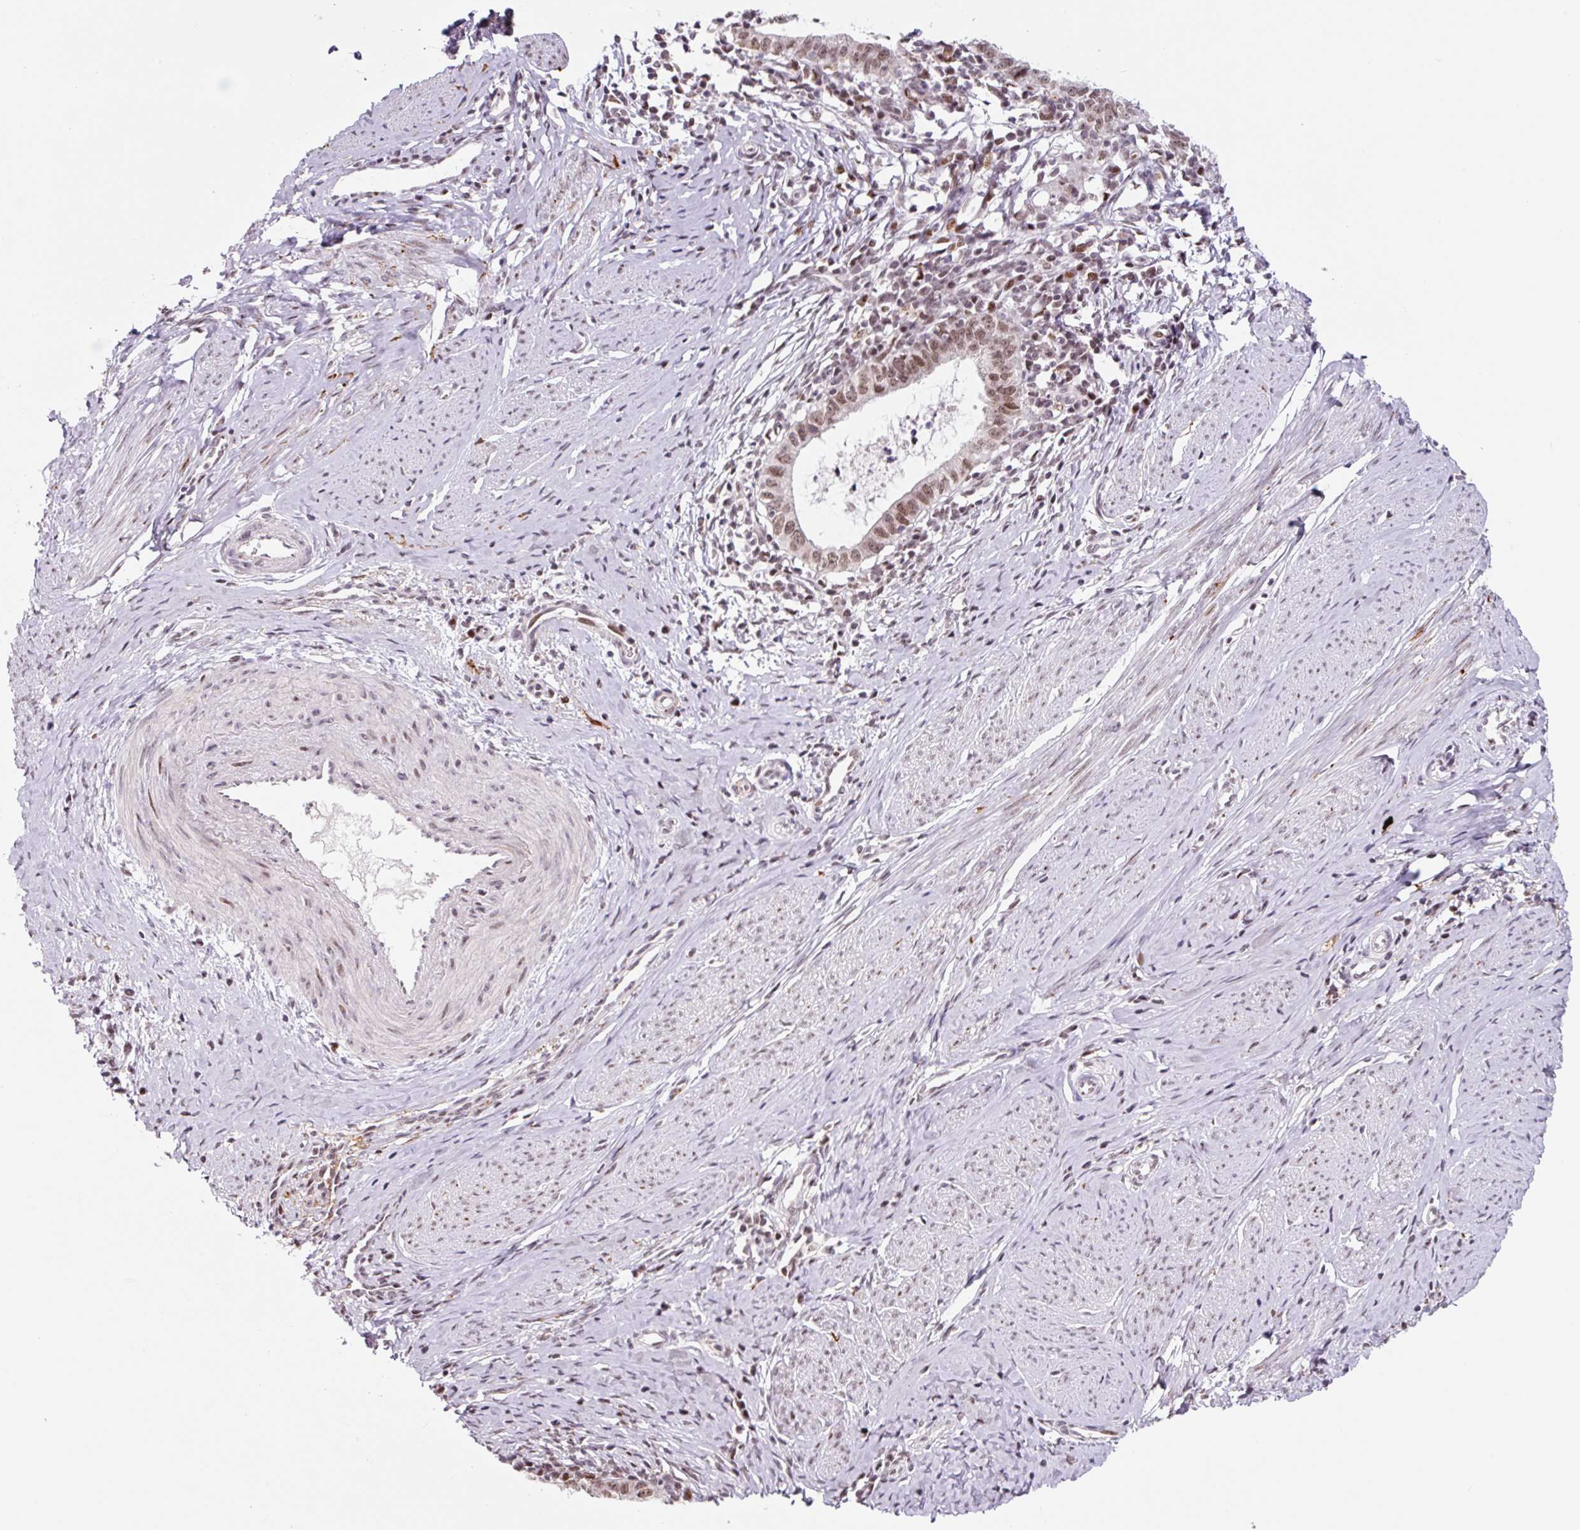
{"staining": {"intensity": "moderate", "quantity": ">75%", "location": "nuclear"}, "tissue": "cervical cancer", "cell_type": "Tumor cells", "image_type": "cancer", "snomed": [{"axis": "morphology", "description": "Adenocarcinoma, NOS"}, {"axis": "topography", "description": "Cervix"}], "caption": "The immunohistochemical stain labels moderate nuclear positivity in tumor cells of adenocarcinoma (cervical) tissue. (DAB (3,3'-diaminobenzidine) IHC with brightfield microscopy, high magnification).", "gene": "CCNL2", "patient": {"sex": "female", "age": 36}}